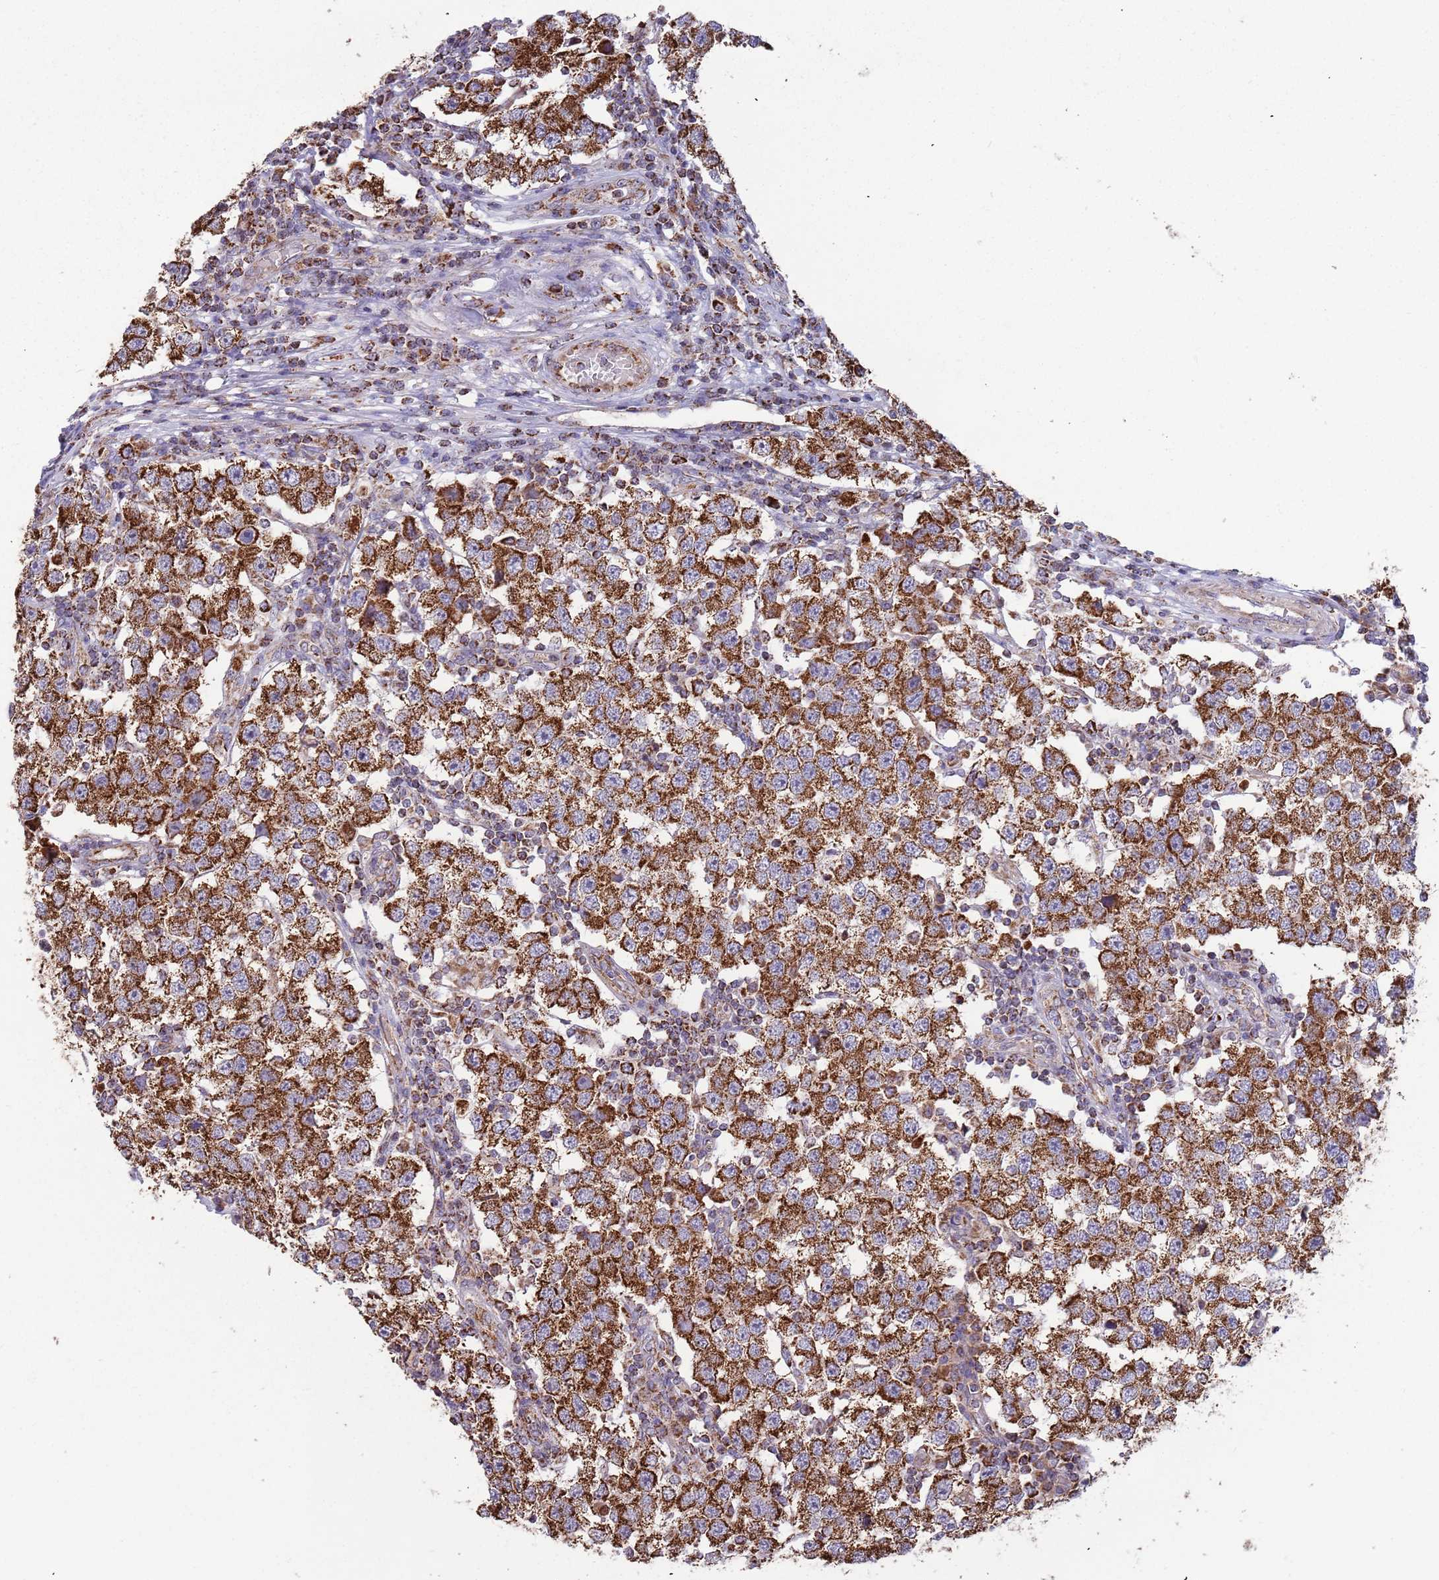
{"staining": {"intensity": "strong", "quantity": ">75%", "location": "cytoplasmic/membranous"}, "tissue": "testis cancer", "cell_type": "Tumor cells", "image_type": "cancer", "snomed": [{"axis": "morphology", "description": "Seminoma, NOS"}, {"axis": "topography", "description": "Testis"}], "caption": "Tumor cells exhibit high levels of strong cytoplasmic/membranous staining in about >75% of cells in human testis cancer (seminoma). The staining is performed using DAB (3,3'-diaminobenzidine) brown chromogen to label protein expression. The nuclei are counter-stained blue using hematoxylin.", "gene": "VPS16", "patient": {"sex": "male", "age": 34}}